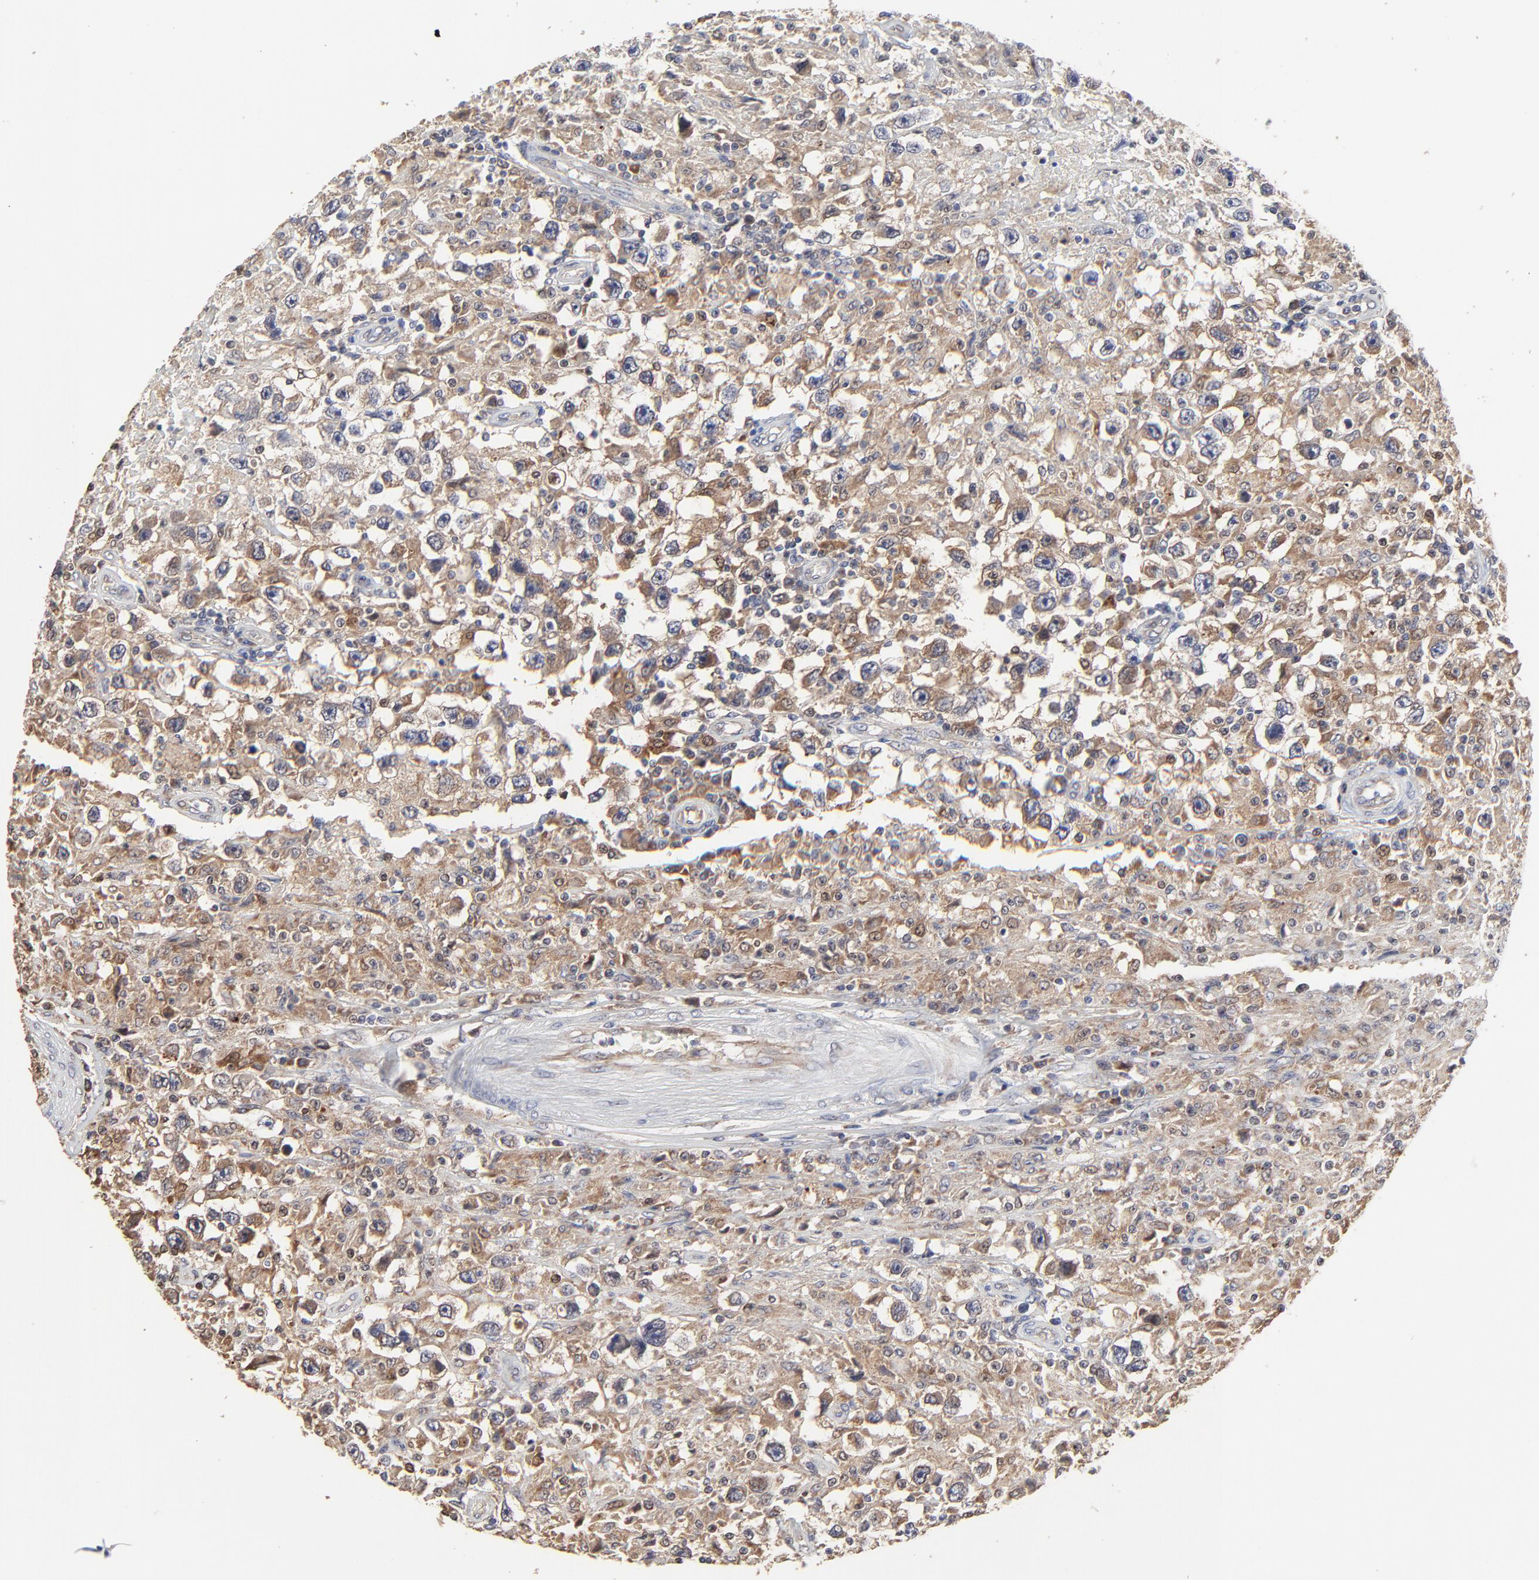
{"staining": {"intensity": "moderate", "quantity": ">75%", "location": "cytoplasmic/membranous"}, "tissue": "testis cancer", "cell_type": "Tumor cells", "image_type": "cancer", "snomed": [{"axis": "morphology", "description": "Seminoma, NOS"}, {"axis": "topography", "description": "Testis"}], "caption": "Testis cancer stained for a protein reveals moderate cytoplasmic/membranous positivity in tumor cells.", "gene": "LGALS3", "patient": {"sex": "male", "age": 34}}